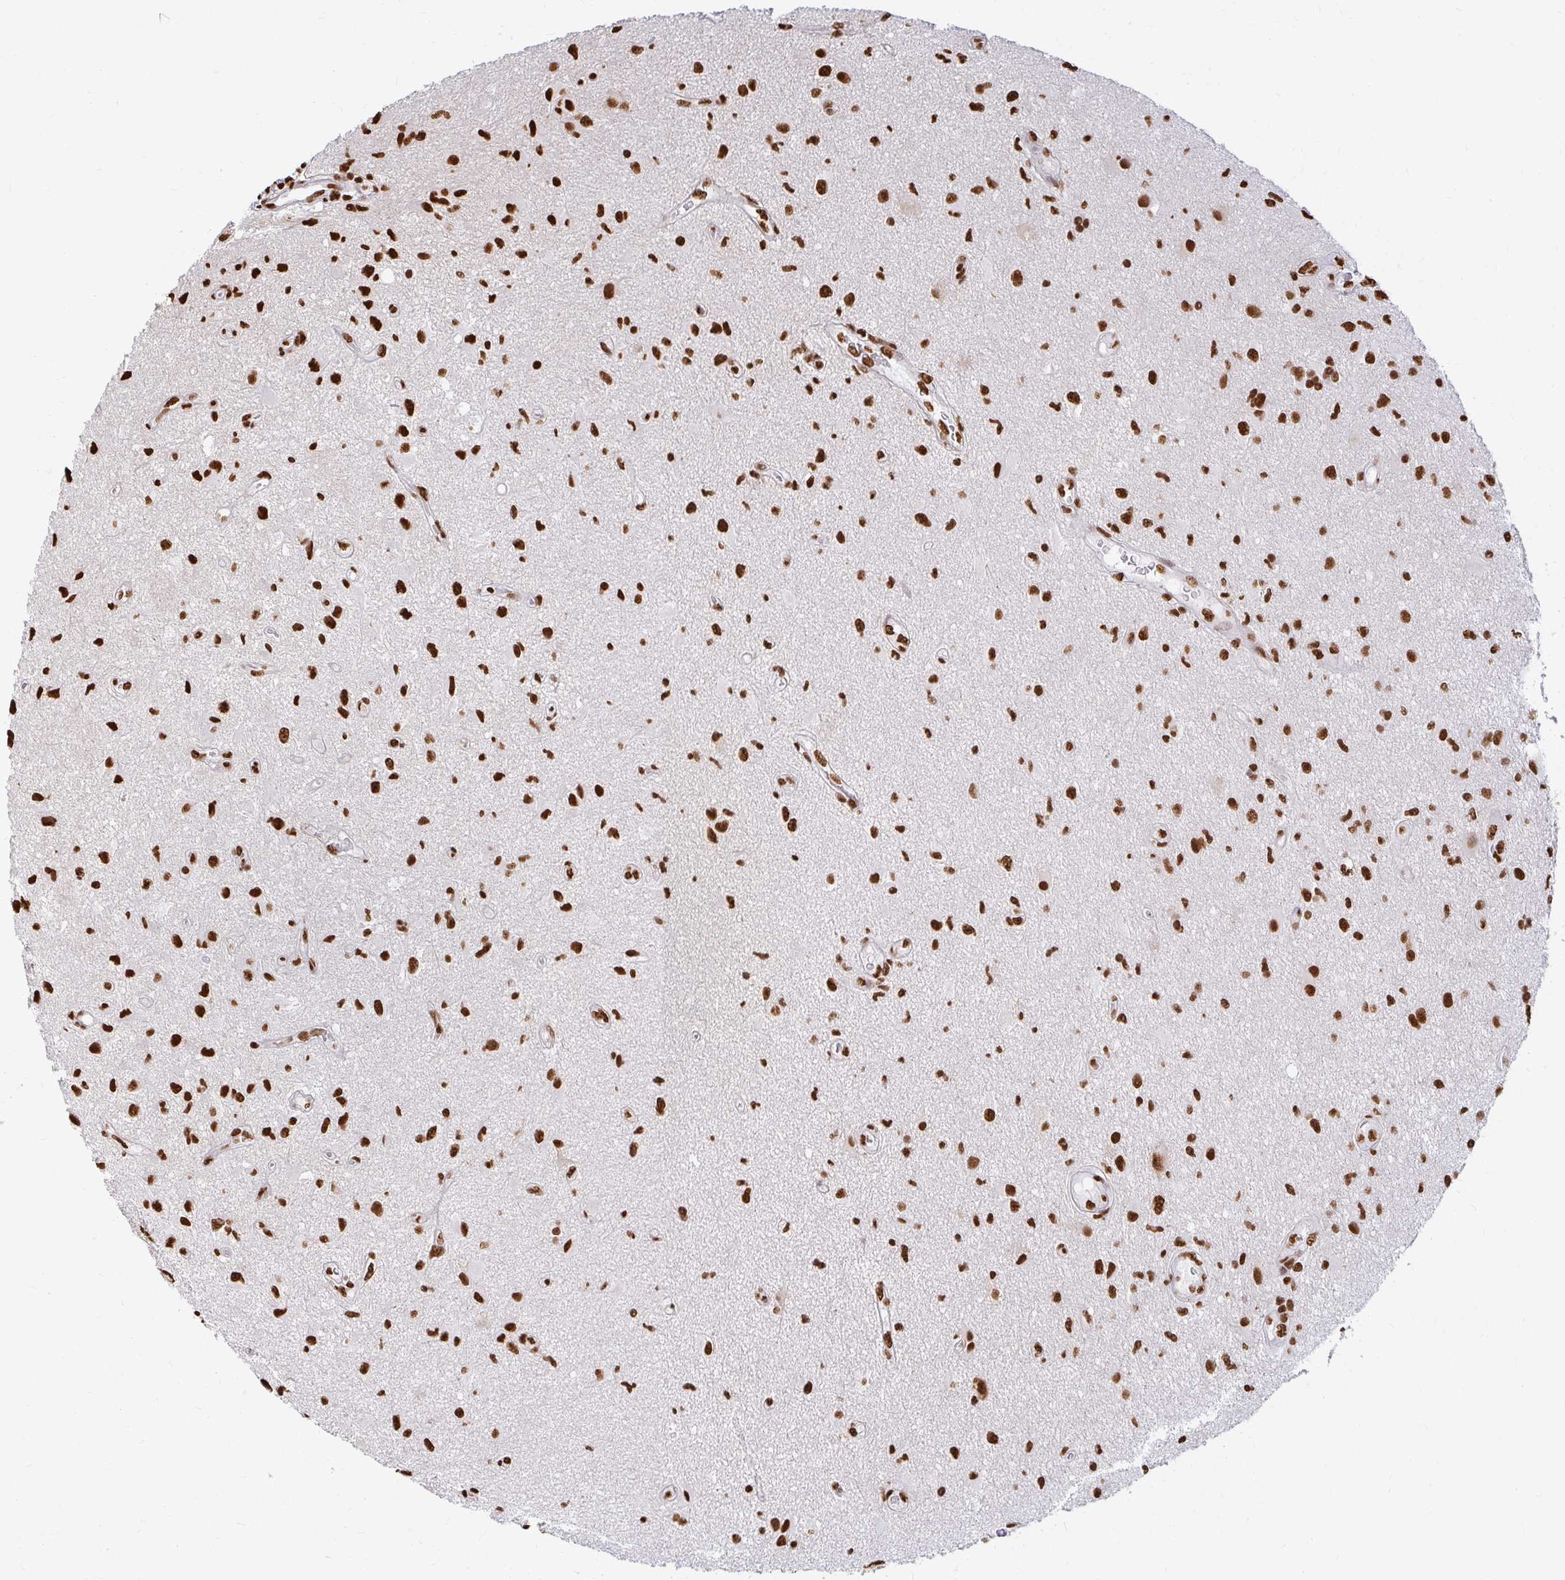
{"staining": {"intensity": "strong", "quantity": ">75%", "location": "nuclear"}, "tissue": "glioma", "cell_type": "Tumor cells", "image_type": "cancer", "snomed": [{"axis": "morphology", "description": "Glioma, malignant, High grade"}, {"axis": "topography", "description": "Brain"}], "caption": "Approximately >75% of tumor cells in human malignant glioma (high-grade) reveal strong nuclear protein expression as visualized by brown immunohistochemical staining.", "gene": "HNRNPU", "patient": {"sex": "male", "age": 67}}